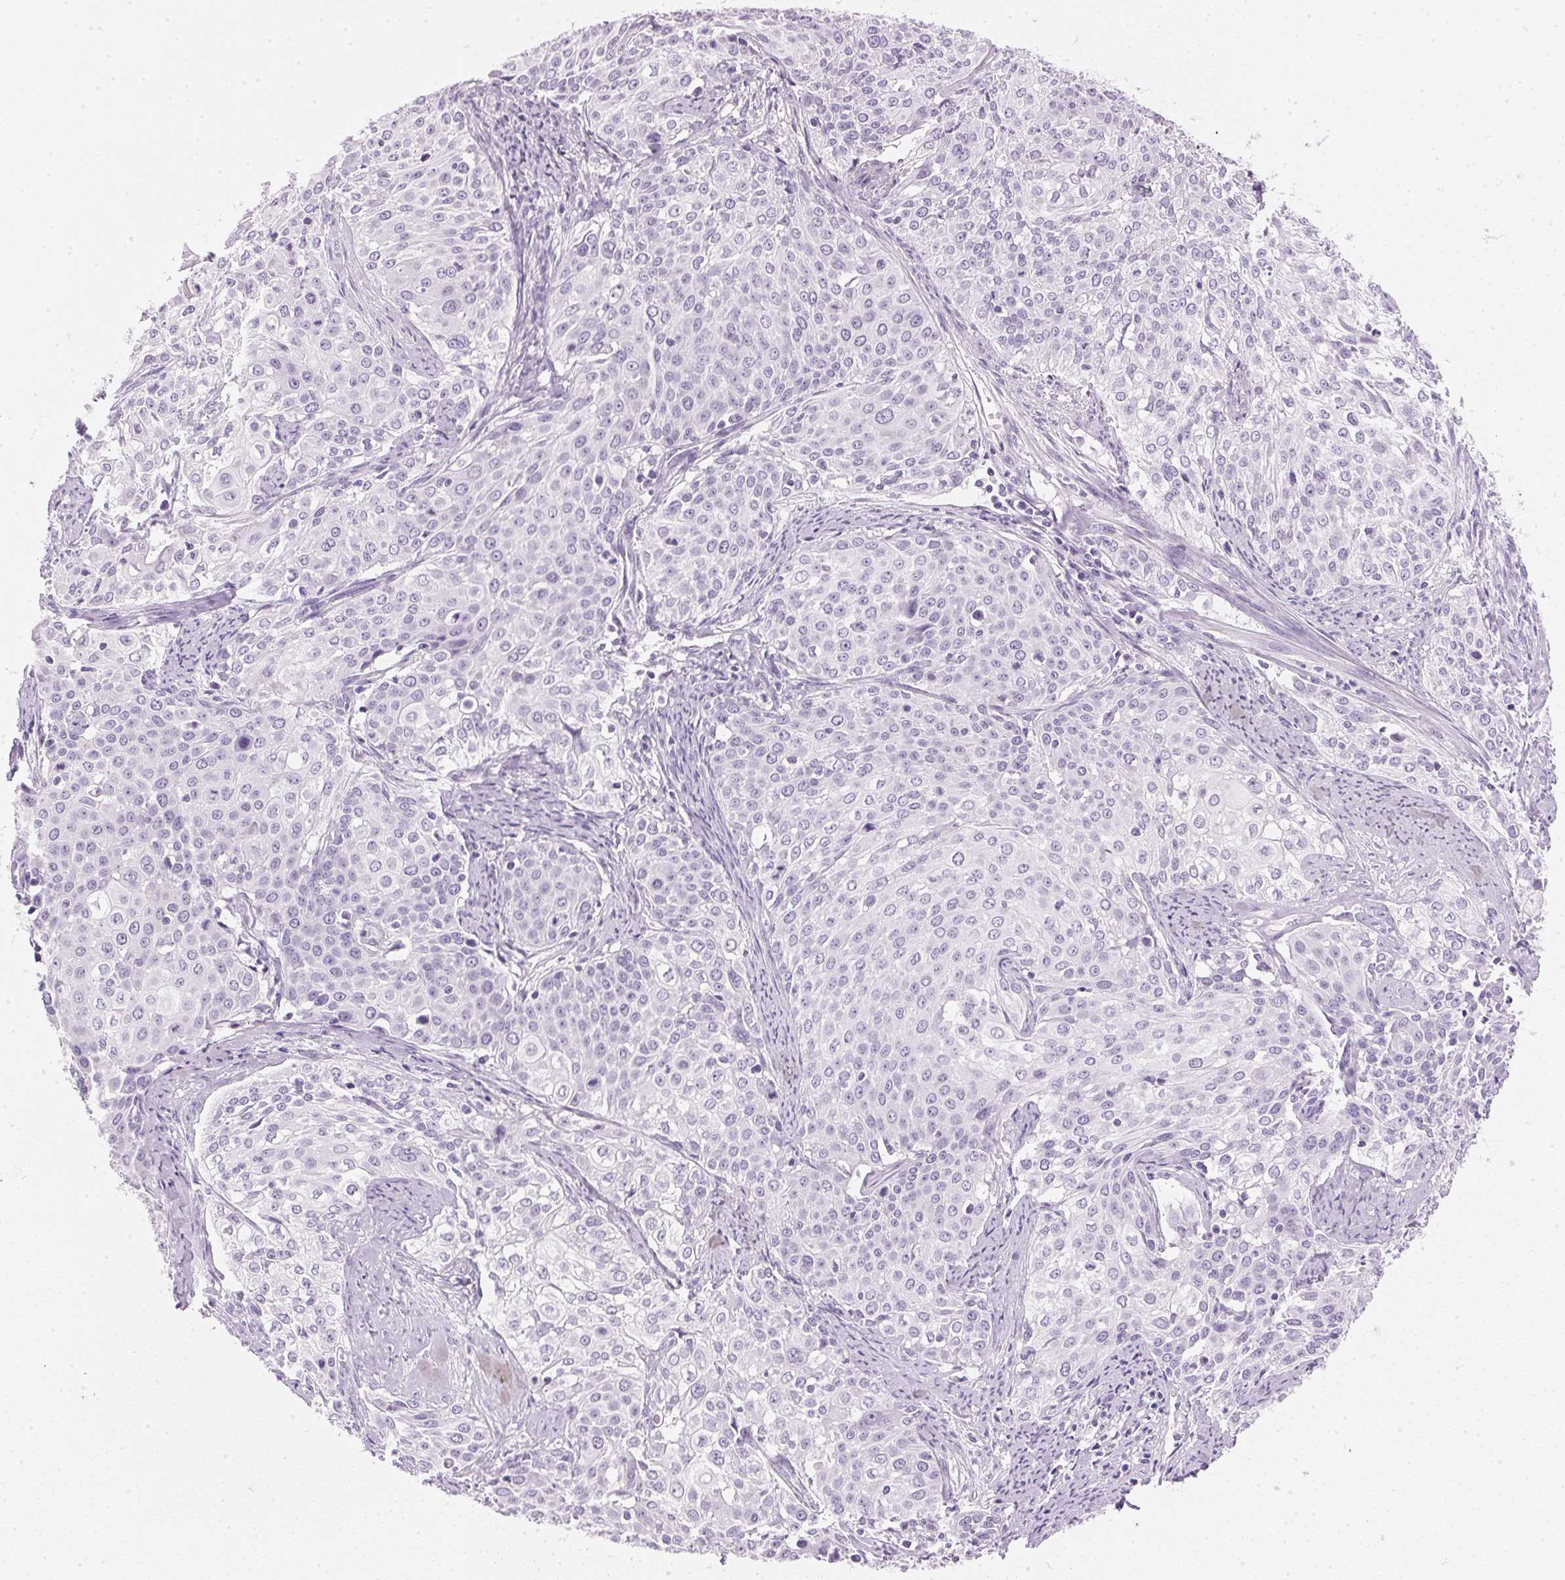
{"staining": {"intensity": "negative", "quantity": "none", "location": "none"}, "tissue": "cervical cancer", "cell_type": "Tumor cells", "image_type": "cancer", "snomed": [{"axis": "morphology", "description": "Squamous cell carcinoma, NOS"}, {"axis": "topography", "description": "Cervix"}], "caption": "Image shows no protein positivity in tumor cells of cervical squamous cell carcinoma tissue. The staining is performed using DAB brown chromogen with nuclei counter-stained in using hematoxylin.", "gene": "IGFBP1", "patient": {"sex": "female", "age": 39}}